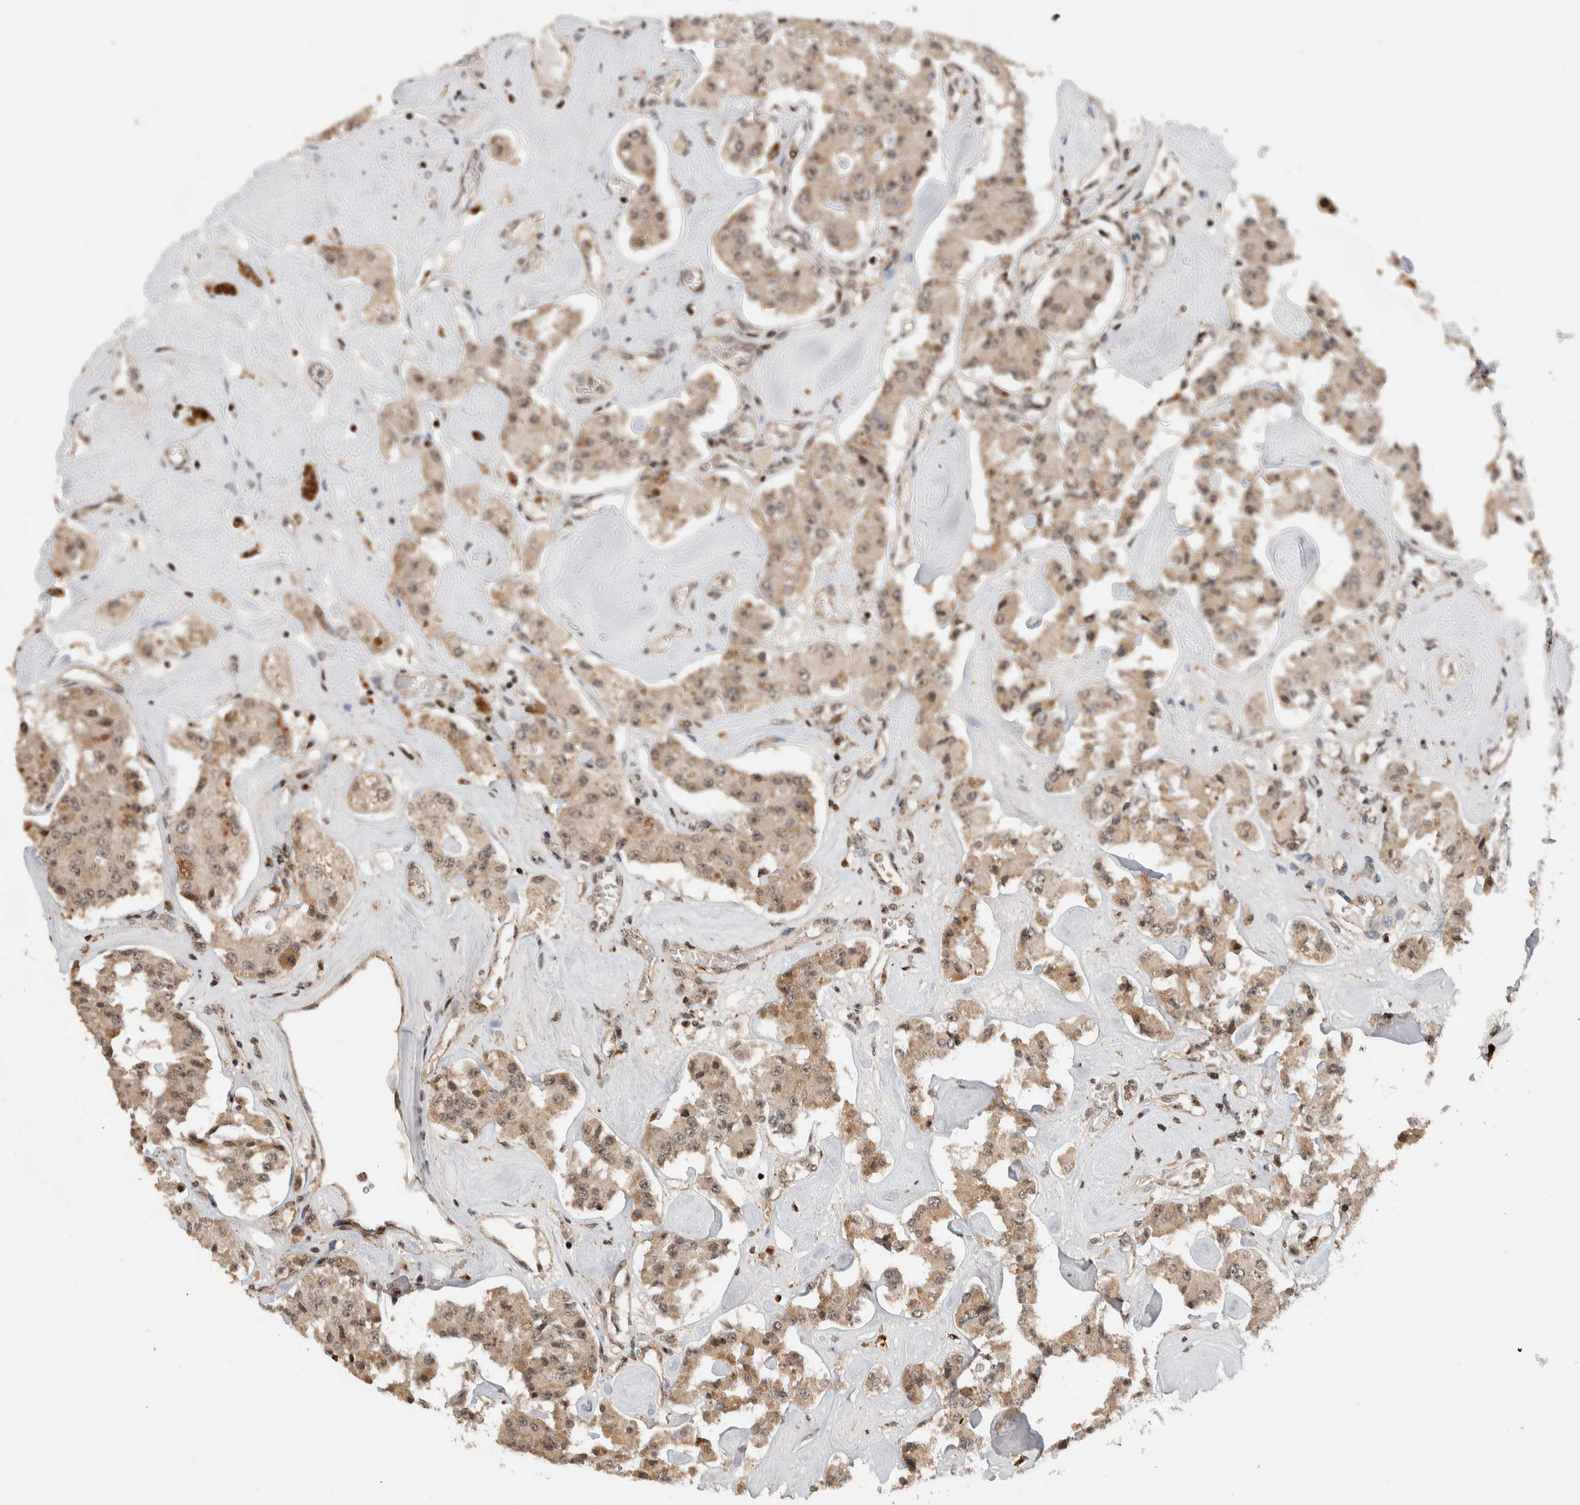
{"staining": {"intensity": "weak", "quantity": ">75%", "location": "cytoplasmic/membranous,nuclear"}, "tissue": "carcinoid", "cell_type": "Tumor cells", "image_type": "cancer", "snomed": [{"axis": "morphology", "description": "Carcinoid, malignant, NOS"}, {"axis": "topography", "description": "Pancreas"}], "caption": "Immunohistochemistry micrograph of neoplastic tissue: carcinoid stained using immunohistochemistry (IHC) shows low levels of weak protein expression localized specifically in the cytoplasmic/membranous and nuclear of tumor cells, appearing as a cytoplasmic/membranous and nuclear brown color.", "gene": "ZNF521", "patient": {"sex": "male", "age": 41}}